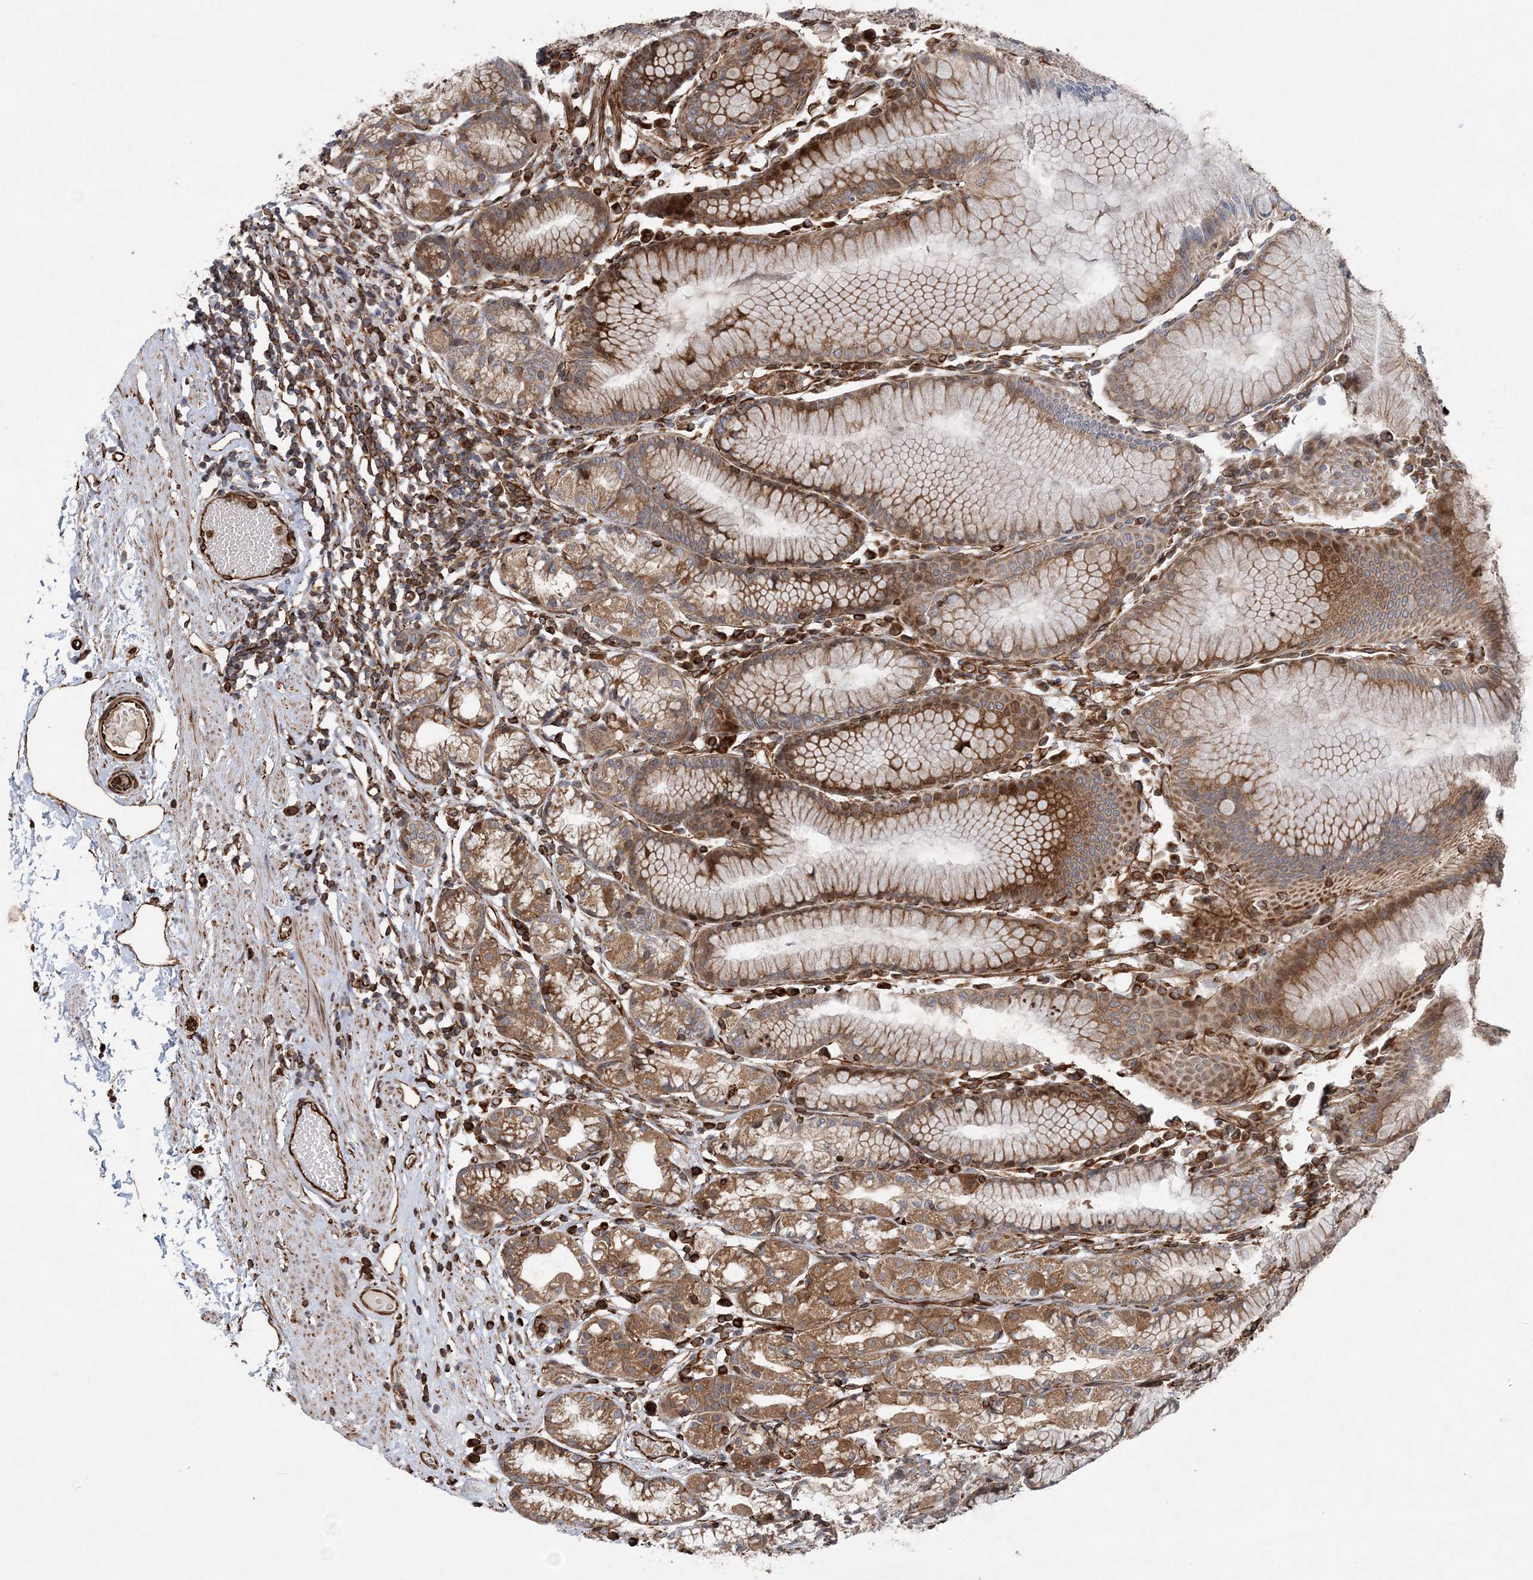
{"staining": {"intensity": "moderate", "quantity": ">75%", "location": "cytoplasmic/membranous"}, "tissue": "stomach", "cell_type": "Glandular cells", "image_type": "normal", "snomed": [{"axis": "morphology", "description": "Normal tissue, NOS"}, {"axis": "topography", "description": "Stomach"}], "caption": "This photomicrograph exhibits normal stomach stained with immunohistochemistry (IHC) to label a protein in brown. The cytoplasmic/membranous of glandular cells show moderate positivity for the protein. Nuclei are counter-stained blue.", "gene": "FAM114A2", "patient": {"sex": "female", "age": 57}}